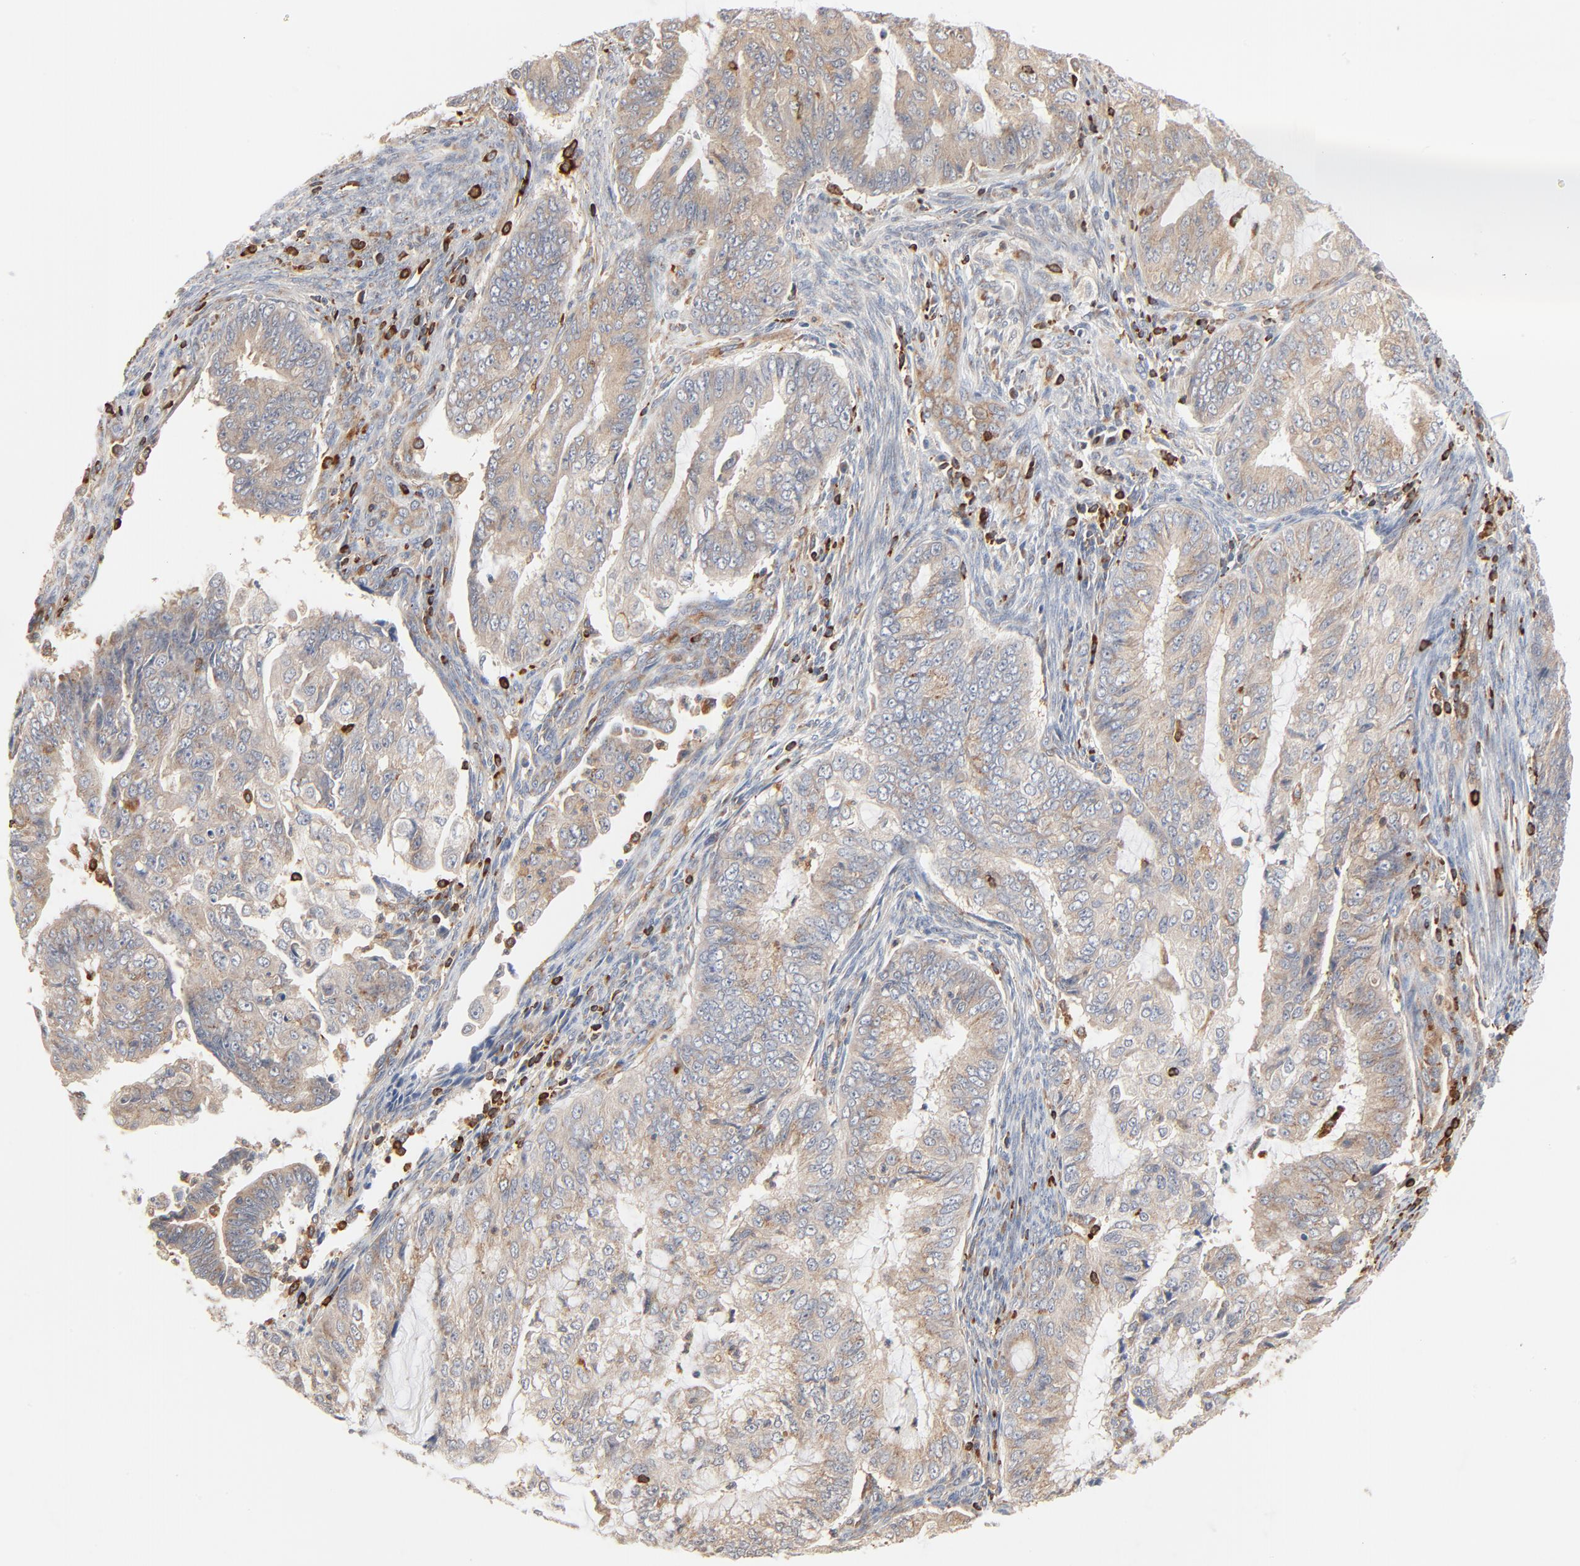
{"staining": {"intensity": "weak", "quantity": ">75%", "location": "cytoplasmic/membranous"}, "tissue": "endometrial cancer", "cell_type": "Tumor cells", "image_type": "cancer", "snomed": [{"axis": "morphology", "description": "Adenocarcinoma, NOS"}, {"axis": "topography", "description": "Endometrium"}], "caption": "A photomicrograph of human adenocarcinoma (endometrial) stained for a protein demonstrates weak cytoplasmic/membranous brown staining in tumor cells.", "gene": "SH3KBP1", "patient": {"sex": "female", "age": 75}}